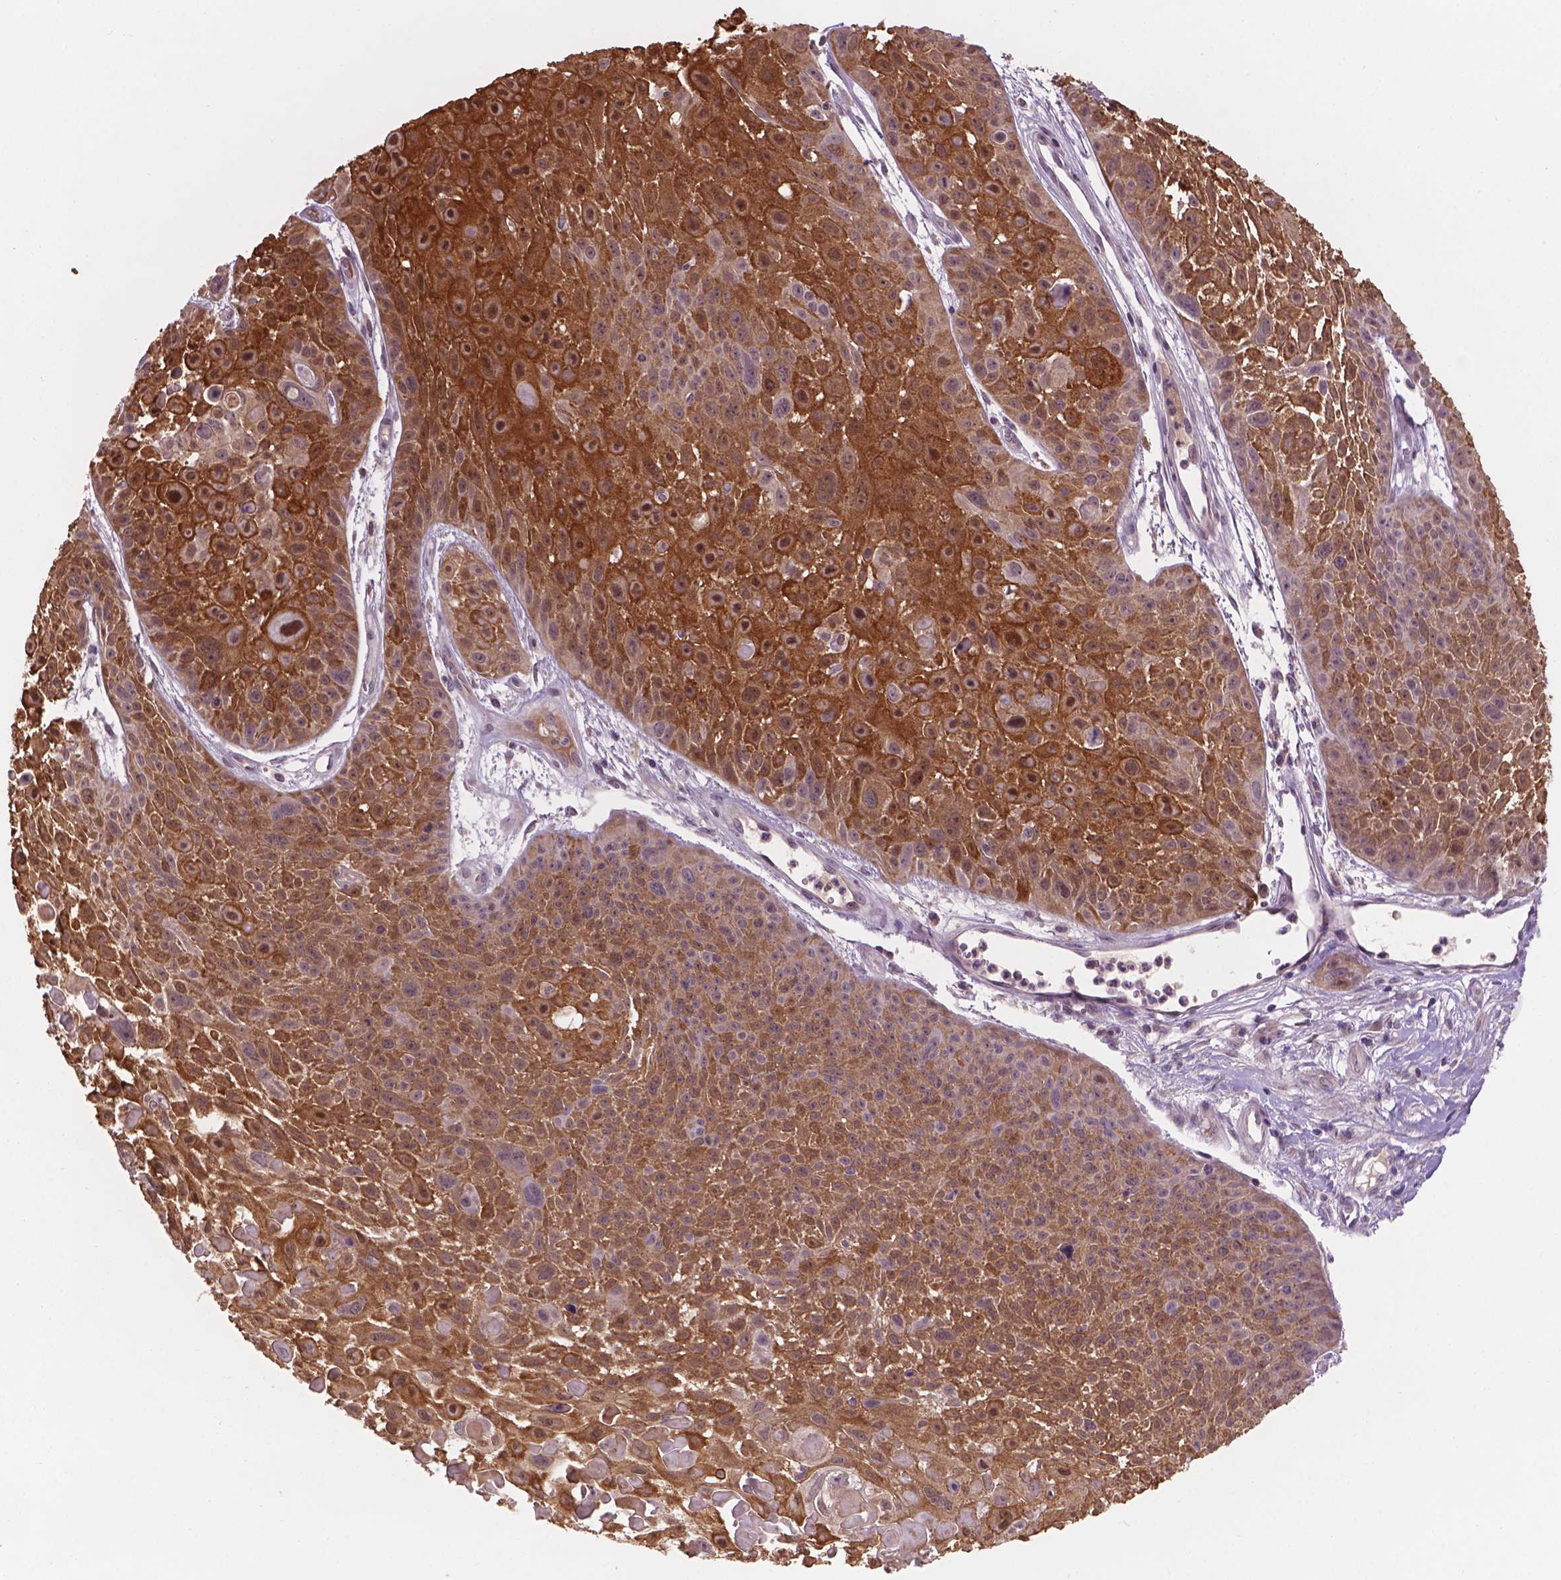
{"staining": {"intensity": "strong", "quantity": ">75%", "location": "cytoplasmic/membranous"}, "tissue": "skin cancer", "cell_type": "Tumor cells", "image_type": "cancer", "snomed": [{"axis": "morphology", "description": "Squamous cell carcinoma, NOS"}, {"axis": "topography", "description": "Skin"}, {"axis": "topography", "description": "Anal"}], "caption": "High-magnification brightfield microscopy of skin squamous cell carcinoma stained with DAB (brown) and counterstained with hematoxylin (blue). tumor cells exhibit strong cytoplasmic/membranous expression is present in about>75% of cells.", "gene": "GXYLT2", "patient": {"sex": "female", "age": 75}}